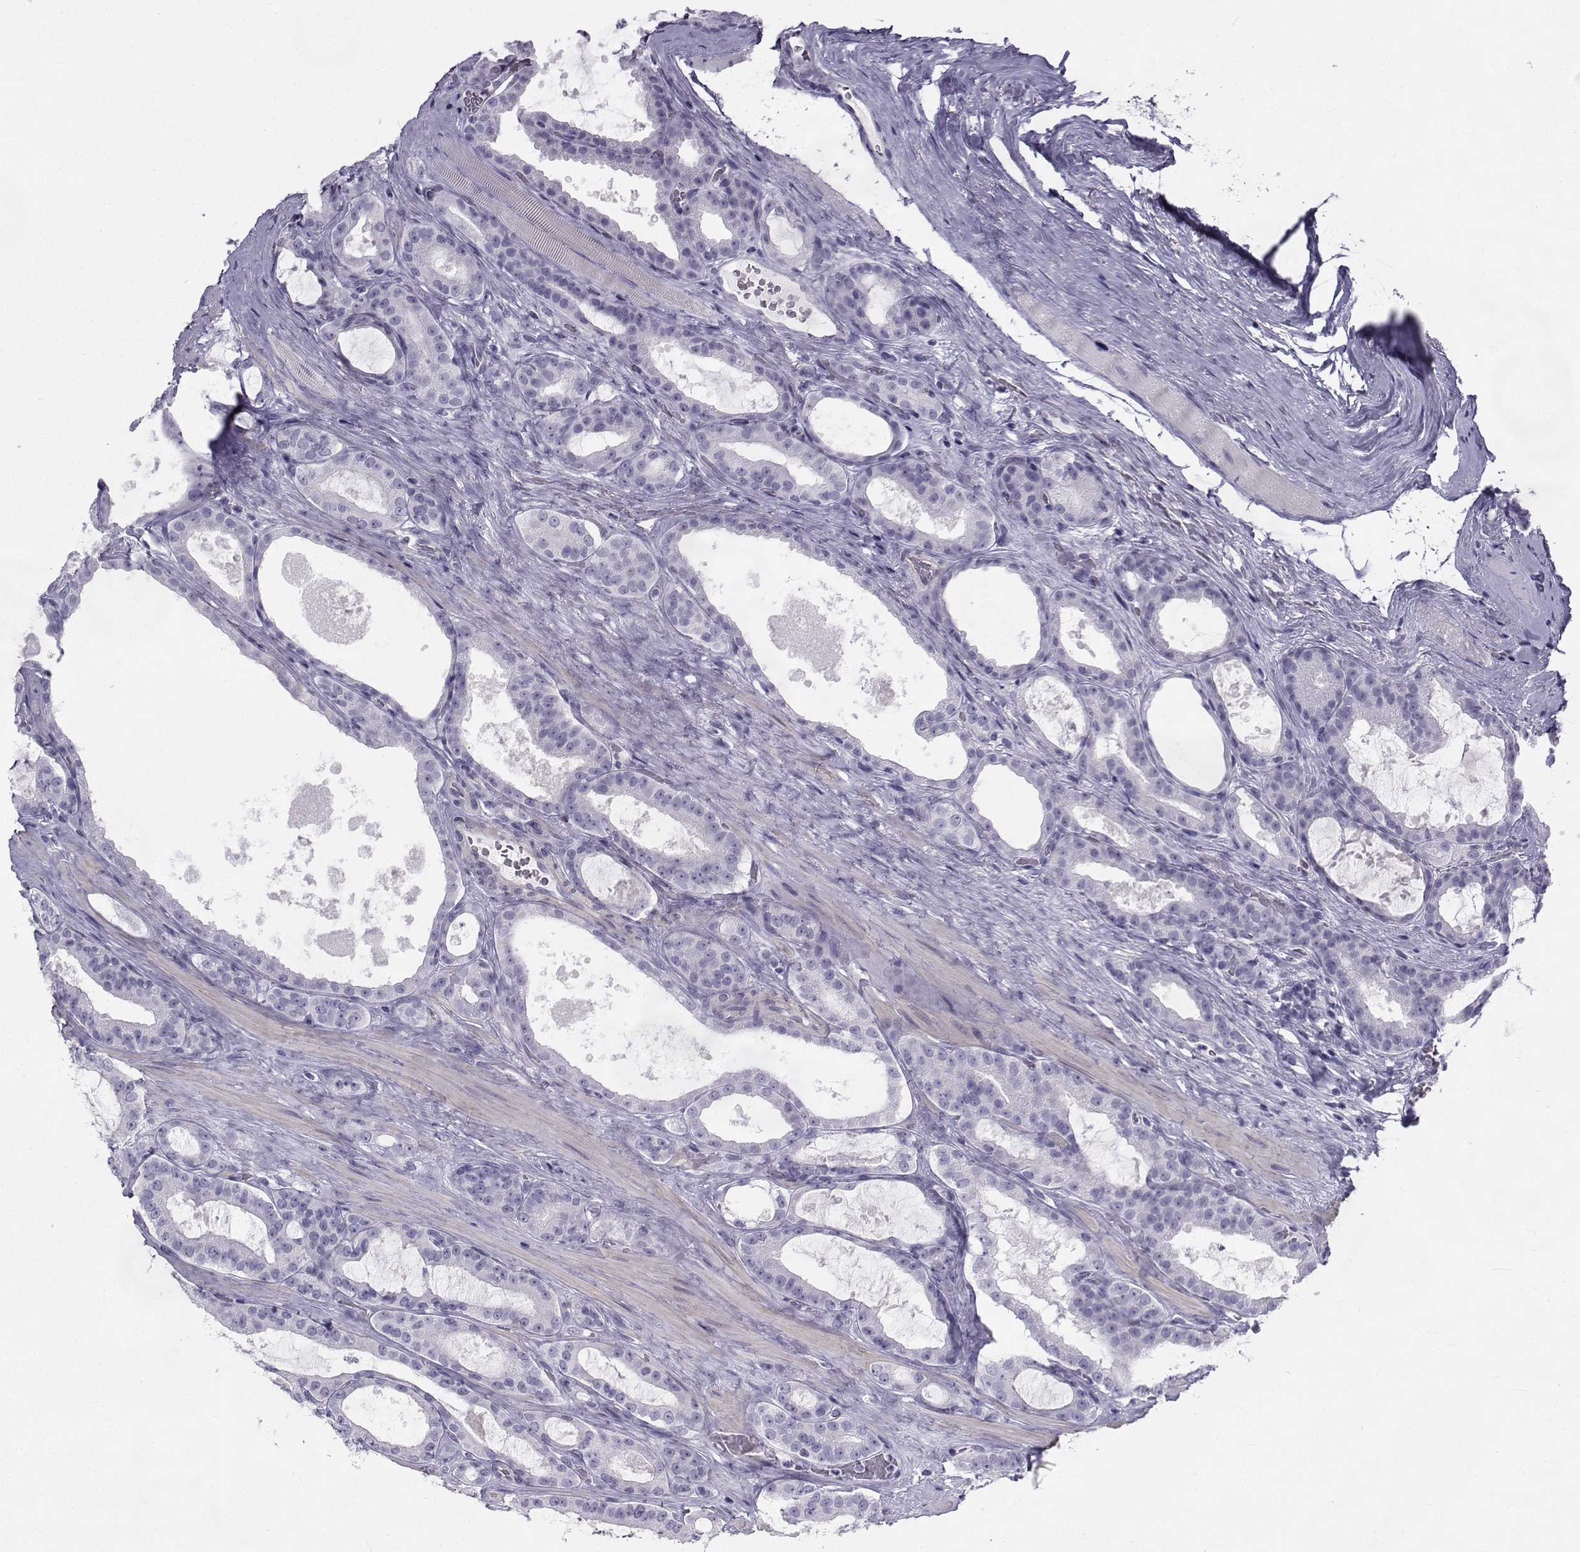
{"staining": {"intensity": "negative", "quantity": "none", "location": "none"}, "tissue": "prostate cancer", "cell_type": "Tumor cells", "image_type": "cancer", "snomed": [{"axis": "morphology", "description": "Adenocarcinoma, NOS"}, {"axis": "topography", "description": "Prostate"}], "caption": "Immunohistochemical staining of human adenocarcinoma (prostate) displays no significant staining in tumor cells.", "gene": "SPANXD", "patient": {"sex": "male", "age": 67}}